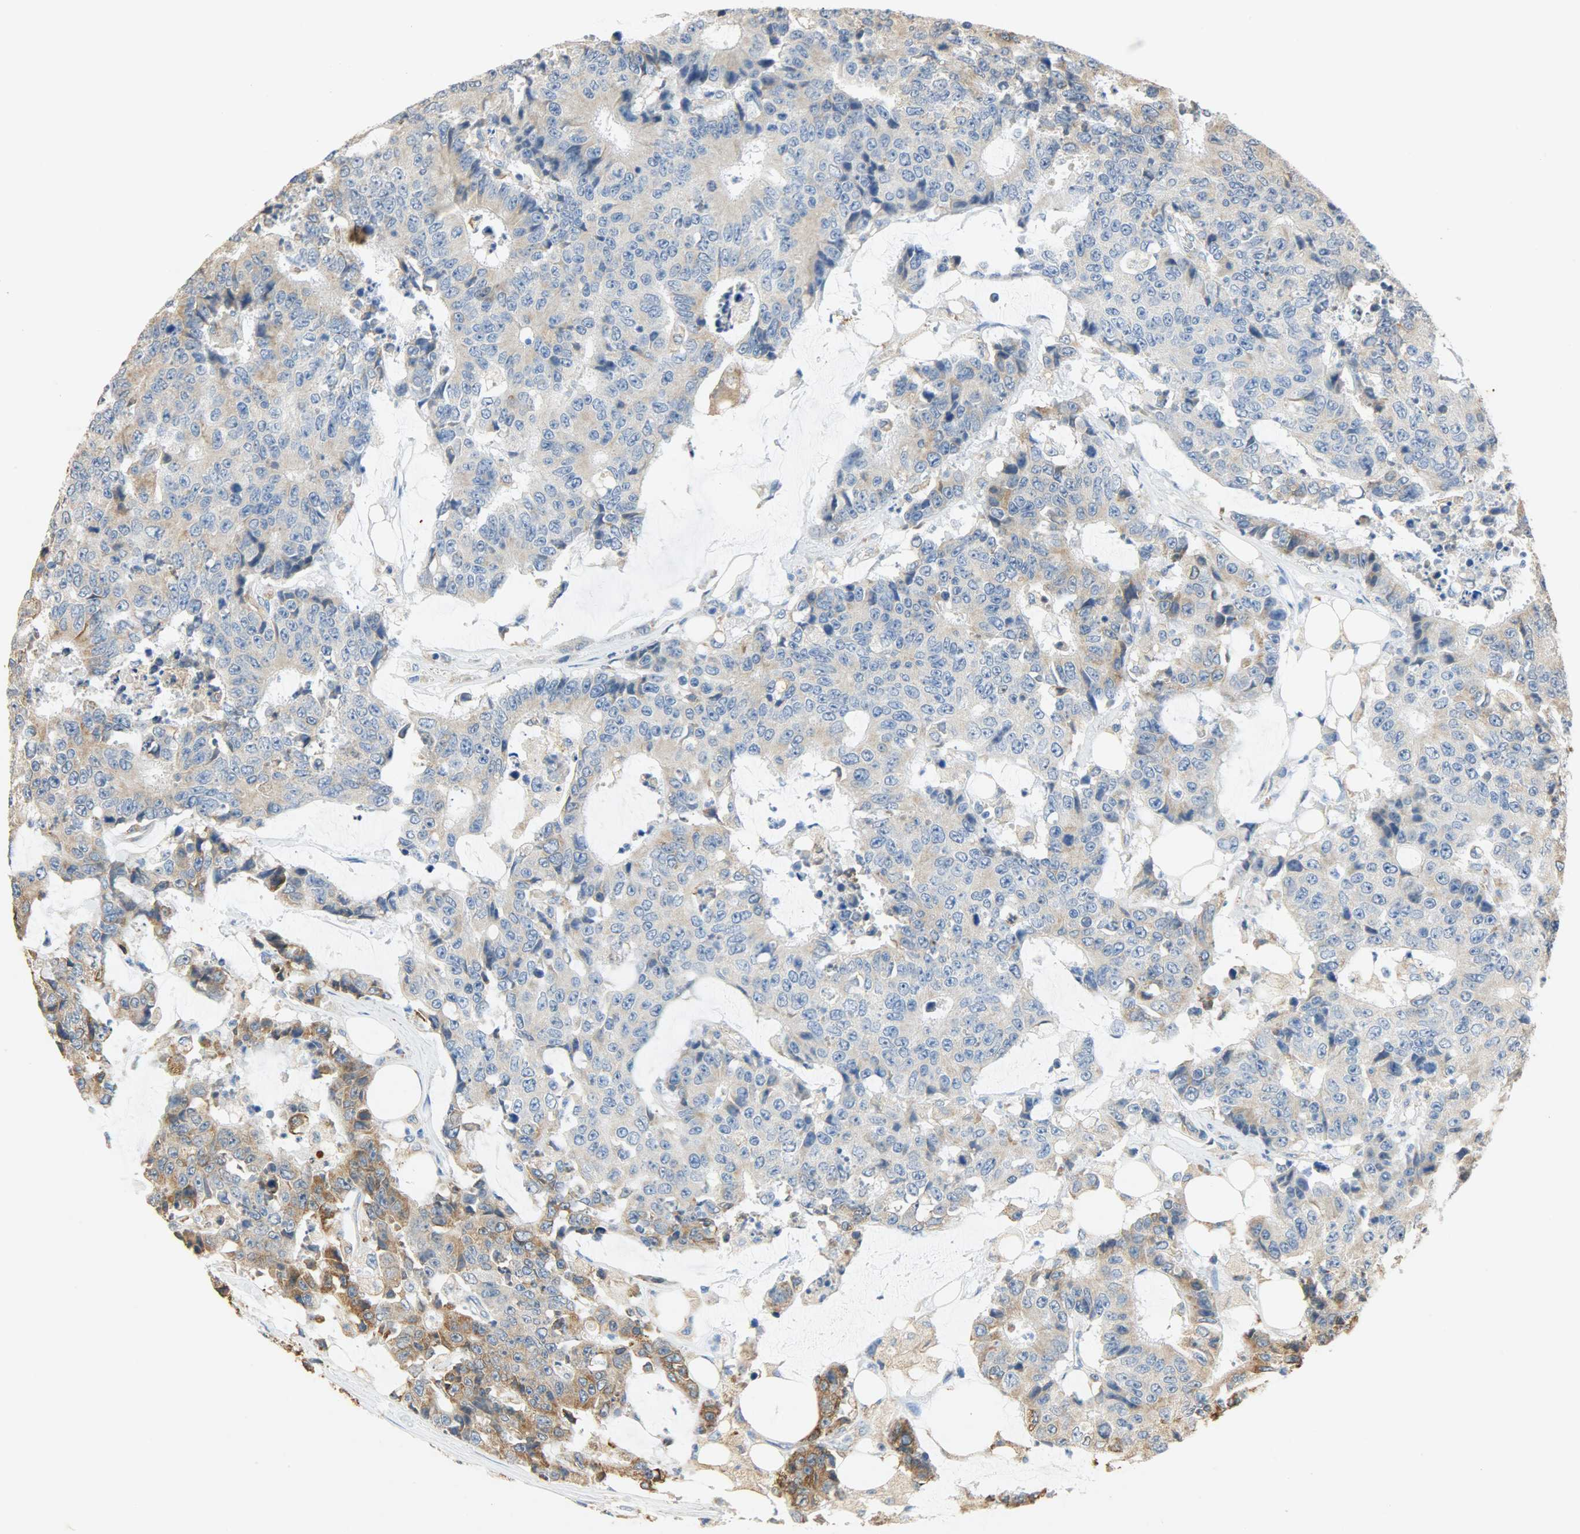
{"staining": {"intensity": "weak", "quantity": ">75%", "location": "cytoplasmic/membranous"}, "tissue": "colorectal cancer", "cell_type": "Tumor cells", "image_type": "cancer", "snomed": [{"axis": "morphology", "description": "Adenocarcinoma, NOS"}, {"axis": "topography", "description": "Colon"}], "caption": "Colorectal cancer (adenocarcinoma) tissue reveals weak cytoplasmic/membranous positivity in about >75% of tumor cells Using DAB (3,3'-diaminobenzidine) (brown) and hematoxylin (blue) stains, captured at high magnification using brightfield microscopy.", "gene": "HSPA5", "patient": {"sex": "female", "age": 86}}